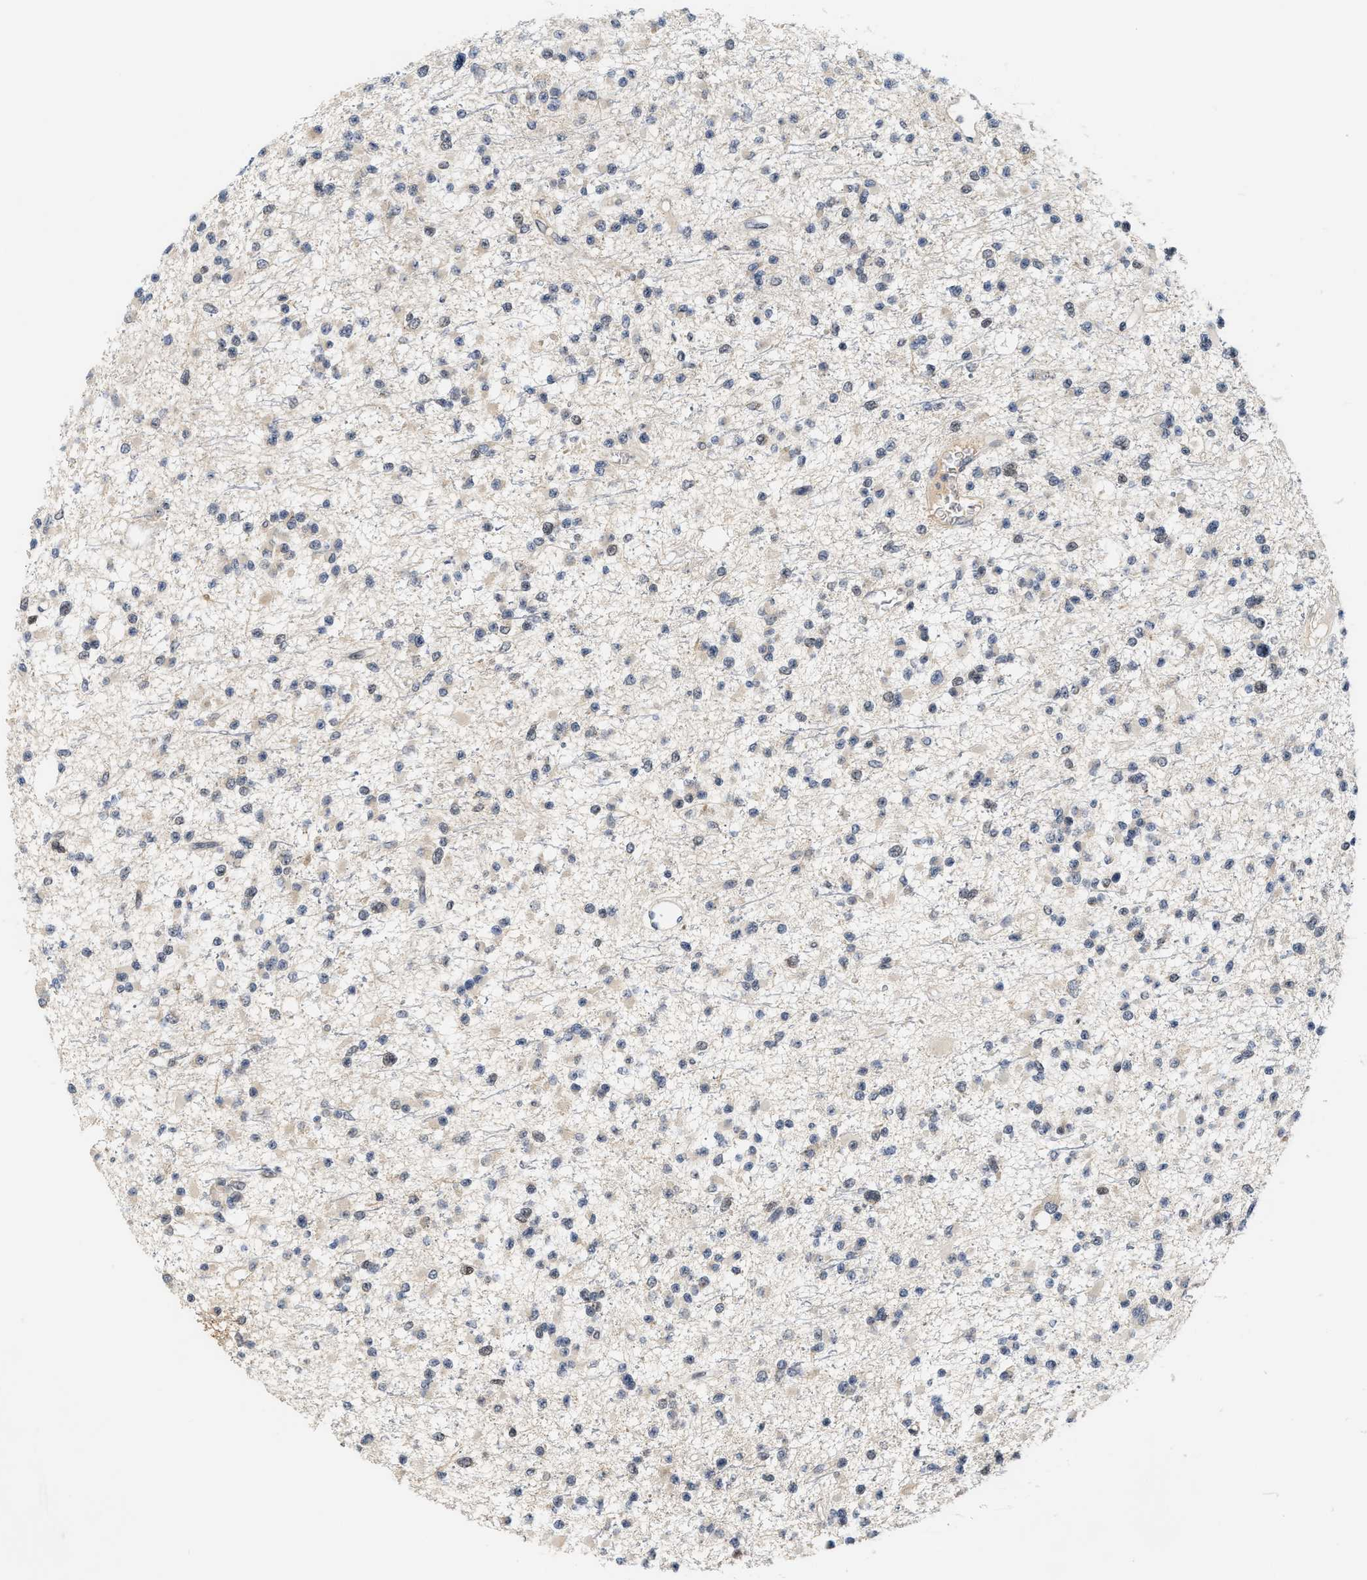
{"staining": {"intensity": "negative", "quantity": "none", "location": "none"}, "tissue": "glioma", "cell_type": "Tumor cells", "image_type": "cancer", "snomed": [{"axis": "morphology", "description": "Glioma, malignant, Low grade"}, {"axis": "topography", "description": "Brain"}], "caption": "Human malignant glioma (low-grade) stained for a protein using IHC reveals no staining in tumor cells.", "gene": "TCF4", "patient": {"sex": "female", "age": 22}}